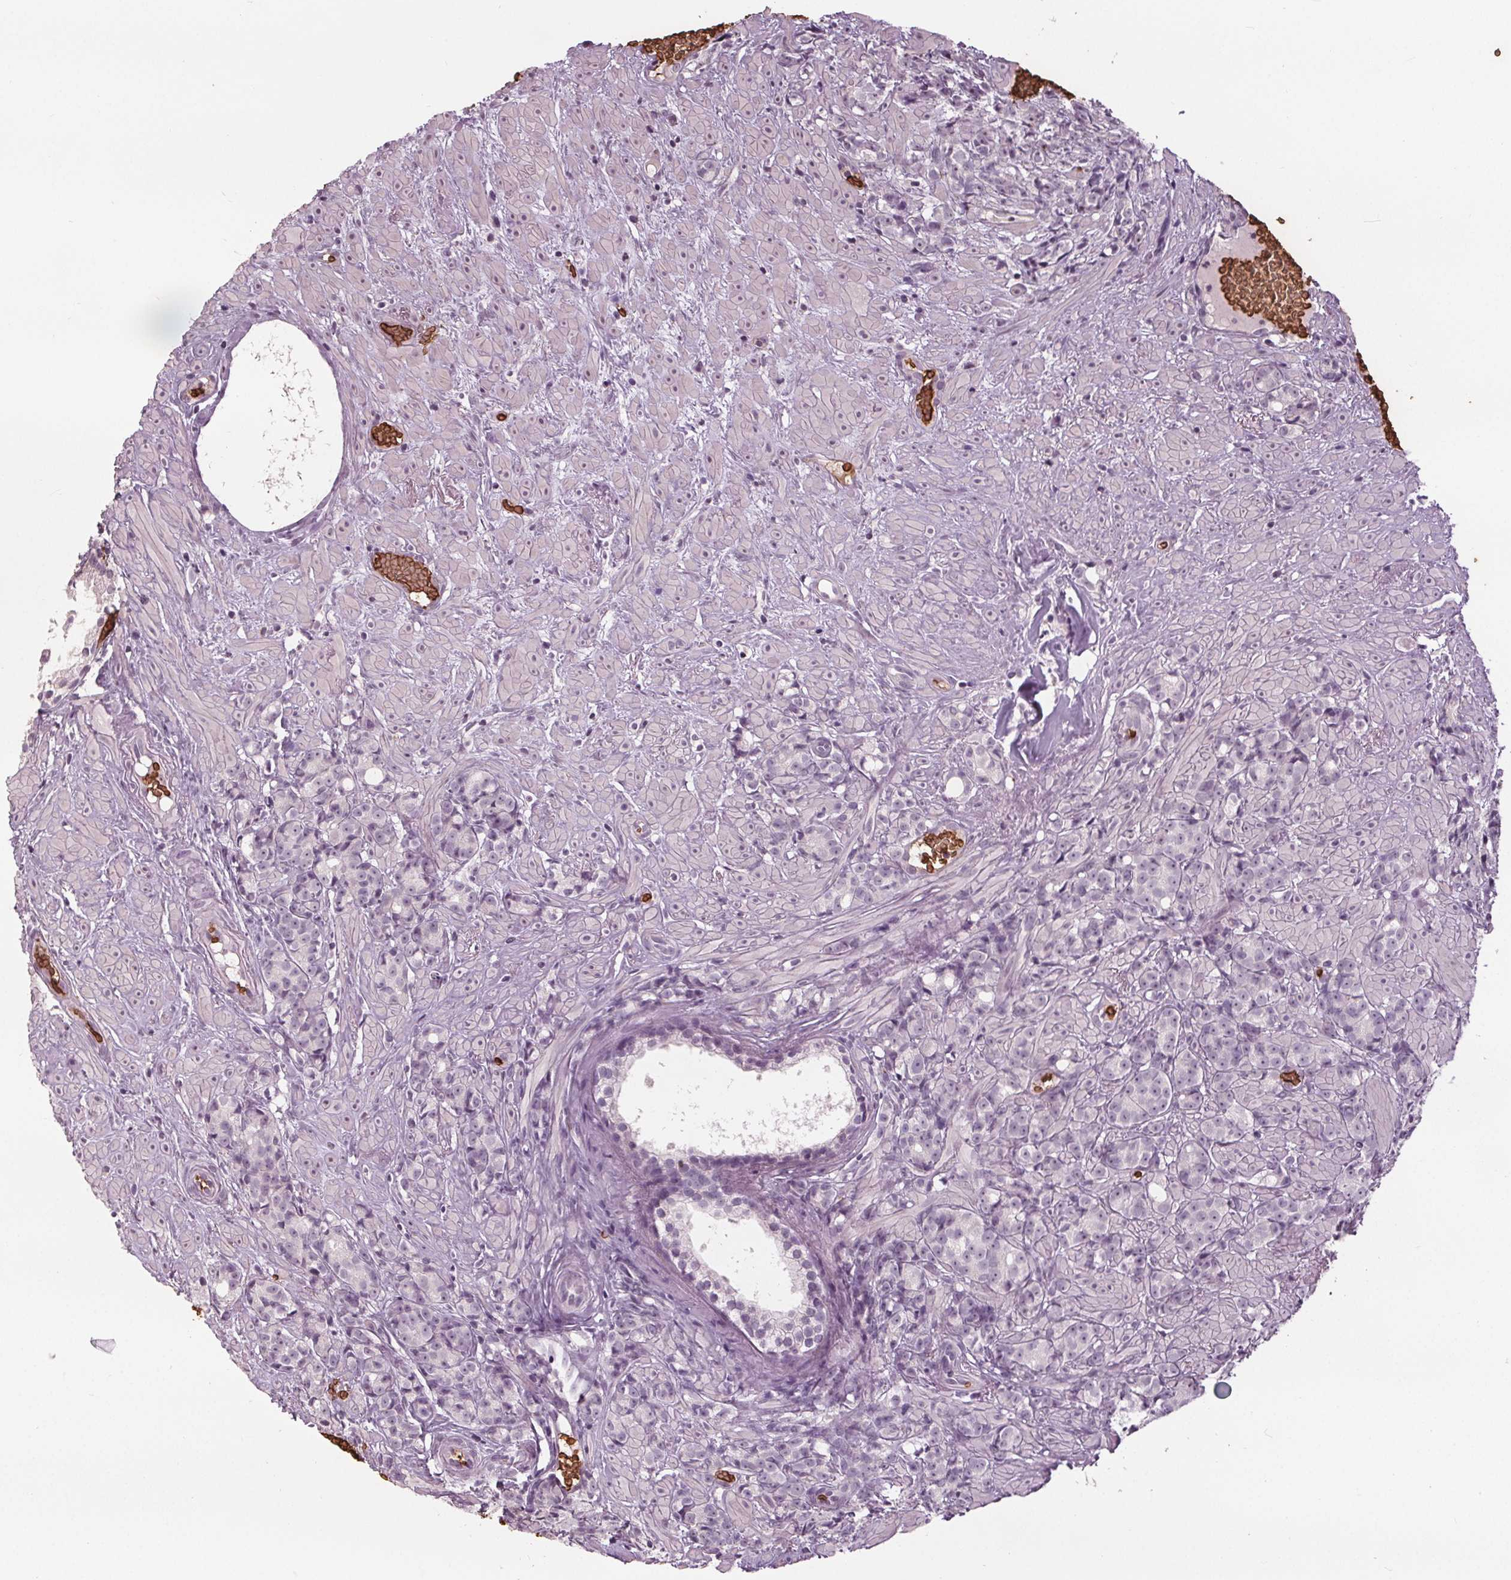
{"staining": {"intensity": "negative", "quantity": "none", "location": "none"}, "tissue": "prostate cancer", "cell_type": "Tumor cells", "image_type": "cancer", "snomed": [{"axis": "morphology", "description": "Adenocarcinoma, High grade"}, {"axis": "topography", "description": "Prostate"}], "caption": "An image of human prostate cancer (high-grade adenocarcinoma) is negative for staining in tumor cells.", "gene": "SLC4A1", "patient": {"sex": "male", "age": 81}}